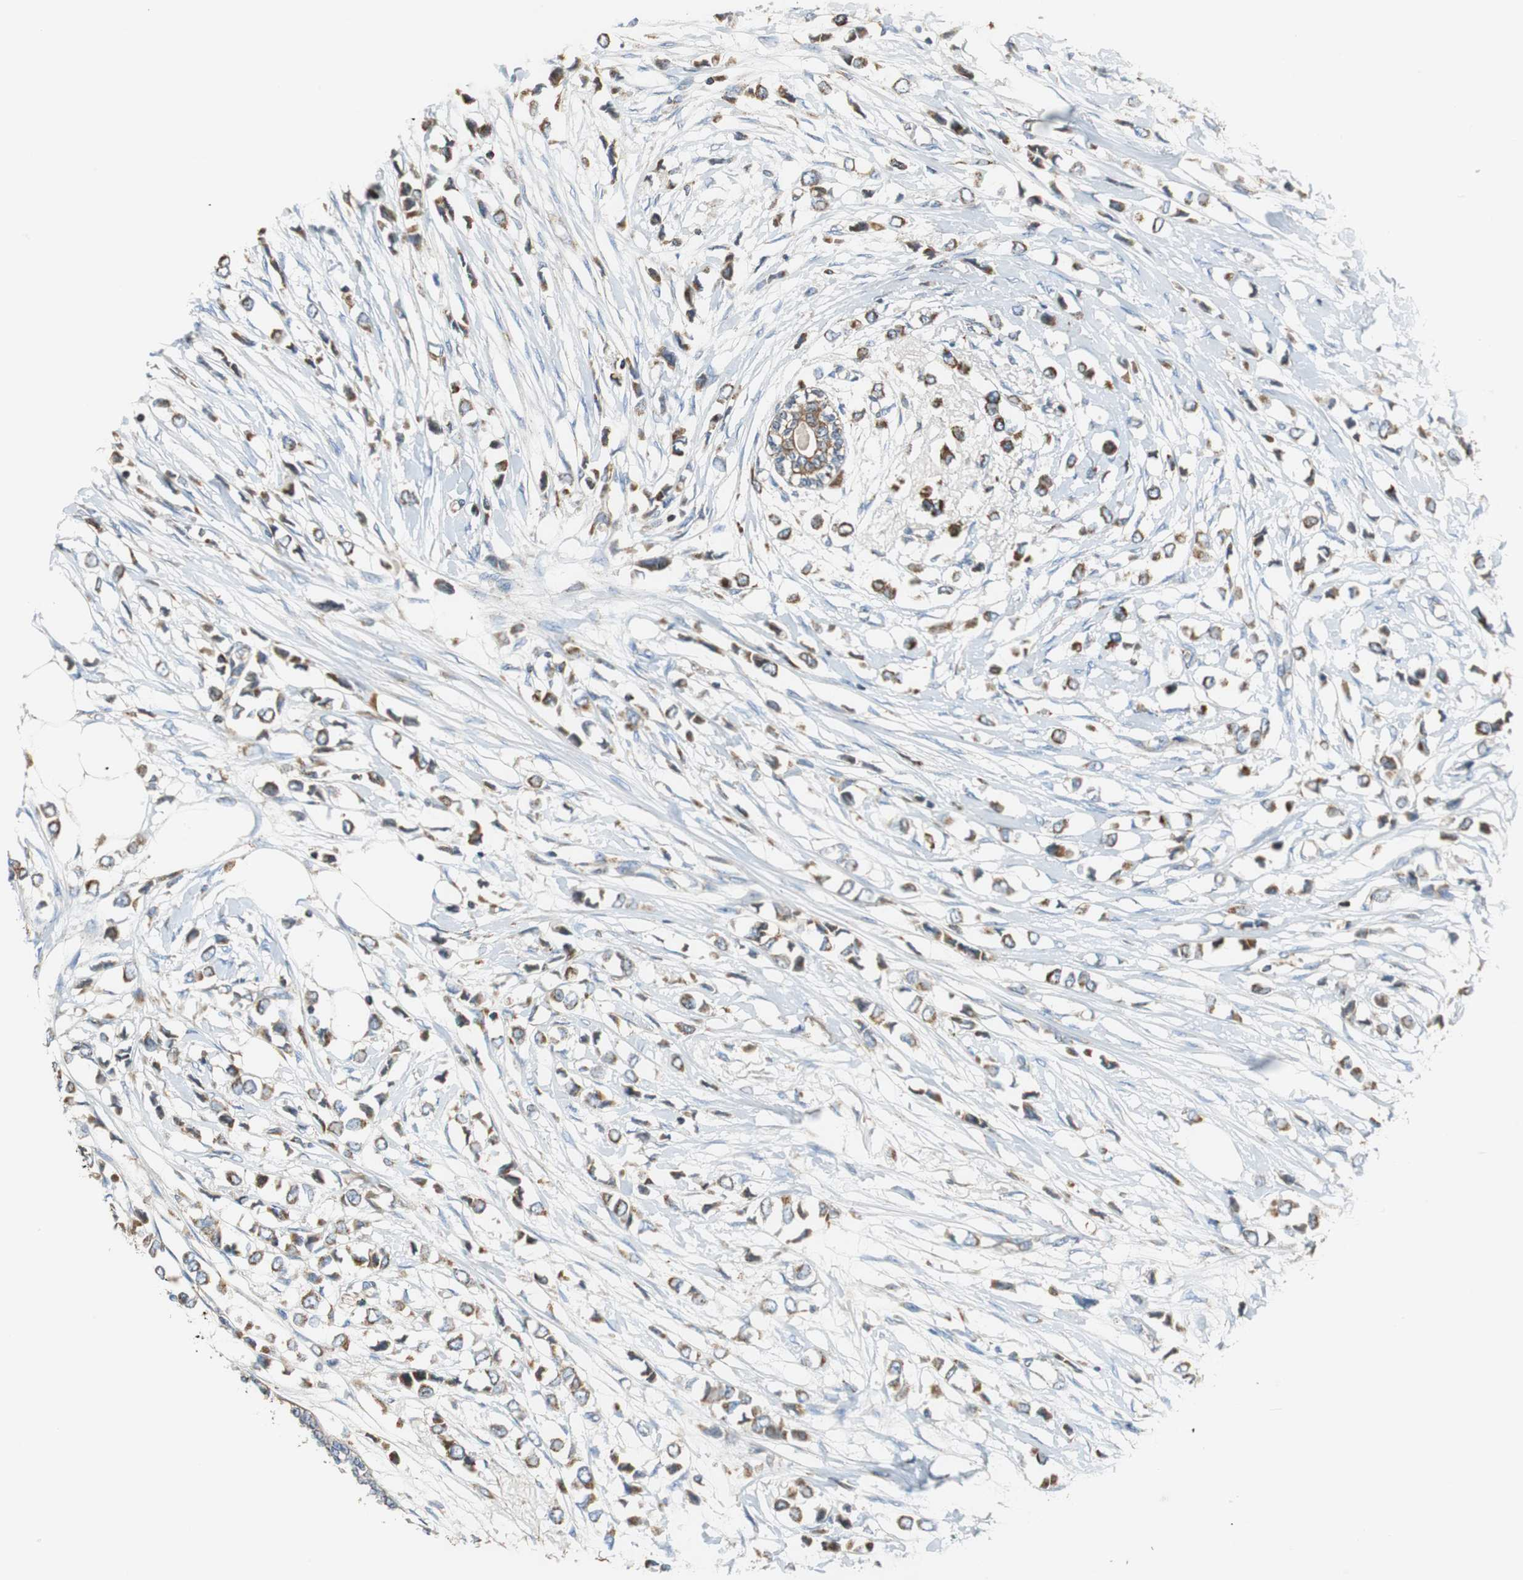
{"staining": {"intensity": "strong", "quantity": ">75%", "location": "cytoplasmic/membranous"}, "tissue": "breast cancer", "cell_type": "Tumor cells", "image_type": "cancer", "snomed": [{"axis": "morphology", "description": "Lobular carcinoma"}, {"axis": "topography", "description": "Breast"}], "caption": "IHC (DAB) staining of human breast lobular carcinoma shows strong cytoplasmic/membranous protein positivity in approximately >75% of tumor cells. The protein of interest is stained brown, and the nuclei are stained in blue (DAB (3,3'-diaminobenzidine) IHC with brightfield microscopy, high magnification).", "gene": "GSTK1", "patient": {"sex": "female", "age": 51}}